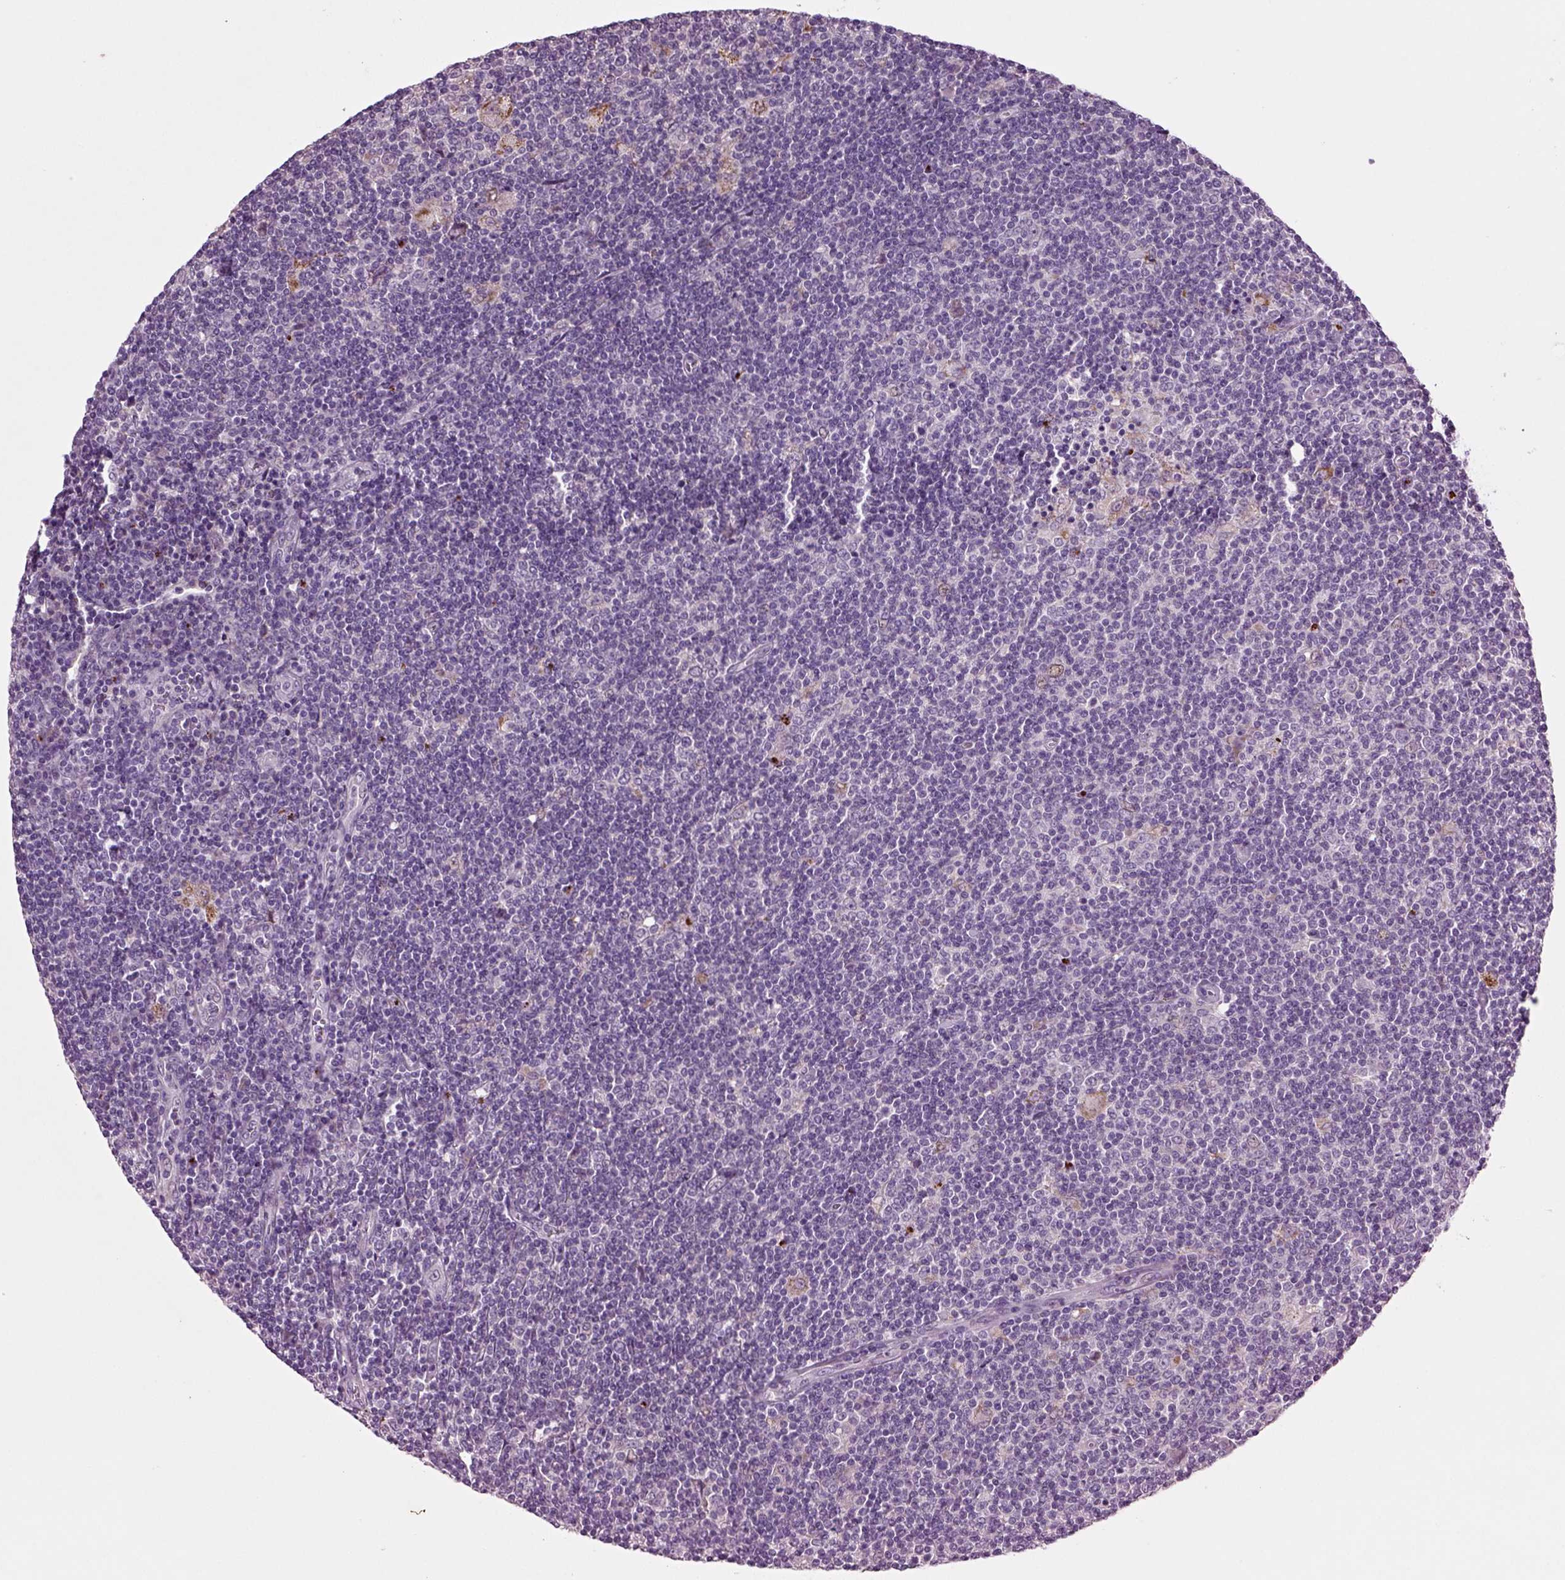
{"staining": {"intensity": "negative", "quantity": "none", "location": "none"}, "tissue": "lymphoma", "cell_type": "Tumor cells", "image_type": "cancer", "snomed": [{"axis": "morphology", "description": "Hodgkin's disease, NOS"}, {"axis": "topography", "description": "Lymph node"}], "caption": "DAB (3,3'-diaminobenzidine) immunohistochemical staining of lymphoma exhibits no significant staining in tumor cells.", "gene": "SLC17A6", "patient": {"sex": "male", "age": 40}}